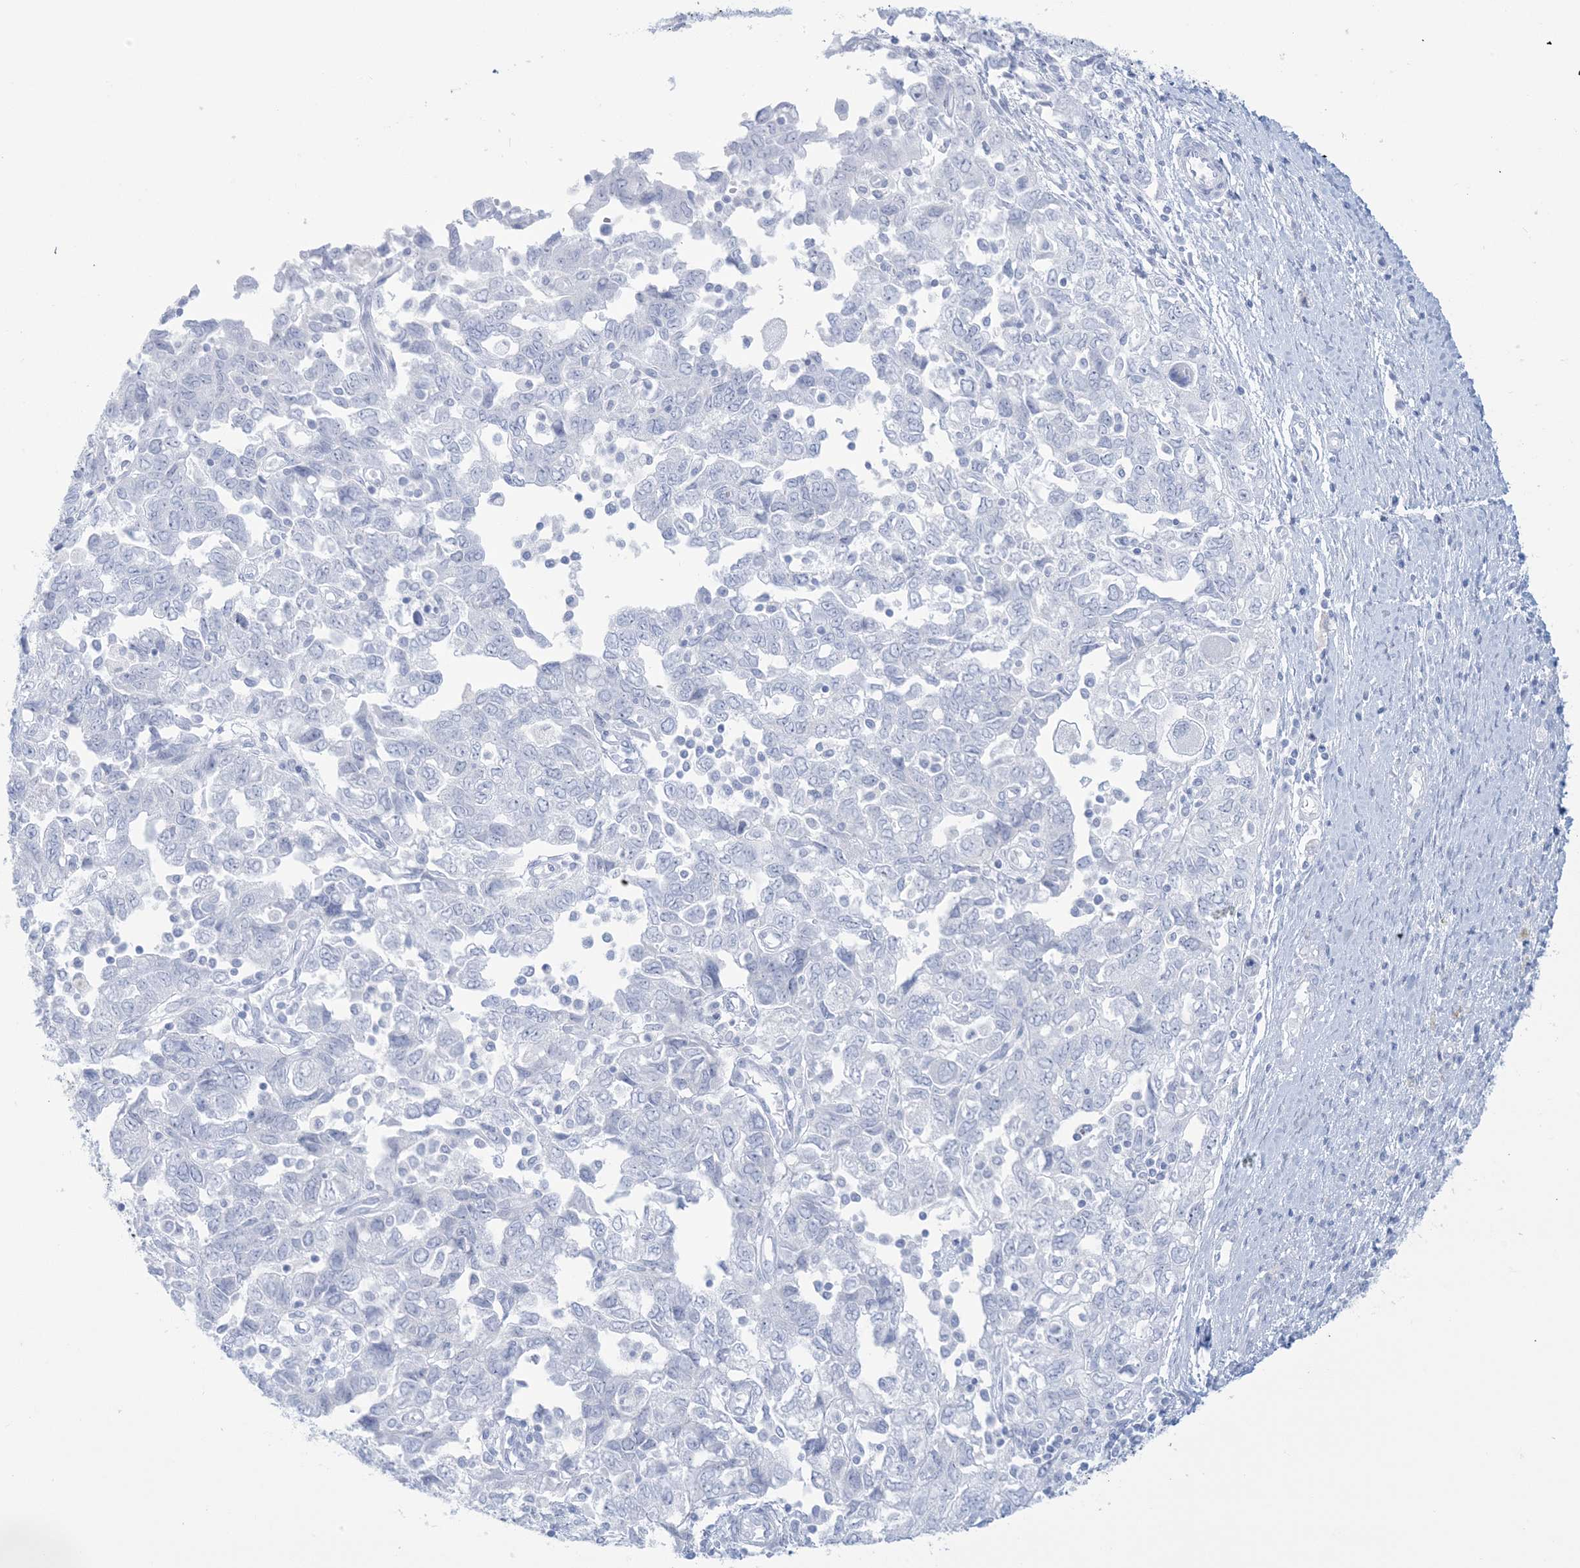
{"staining": {"intensity": "negative", "quantity": "none", "location": "none"}, "tissue": "ovarian cancer", "cell_type": "Tumor cells", "image_type": "cancer", "snomed": [{"axis": "morphology", "description": "Carcinoma, NOS"}, {"axis": "morphology", "description": "Cystadenocarcinoma, serous, NOS"}, {"axis": "topography", "description": "Ovary"}], "caption": "Tumor cells show no significant expression in carcinoma (ovarian).", "gene": "AGXT", "patient": {"sex": "female", "age": 69}}